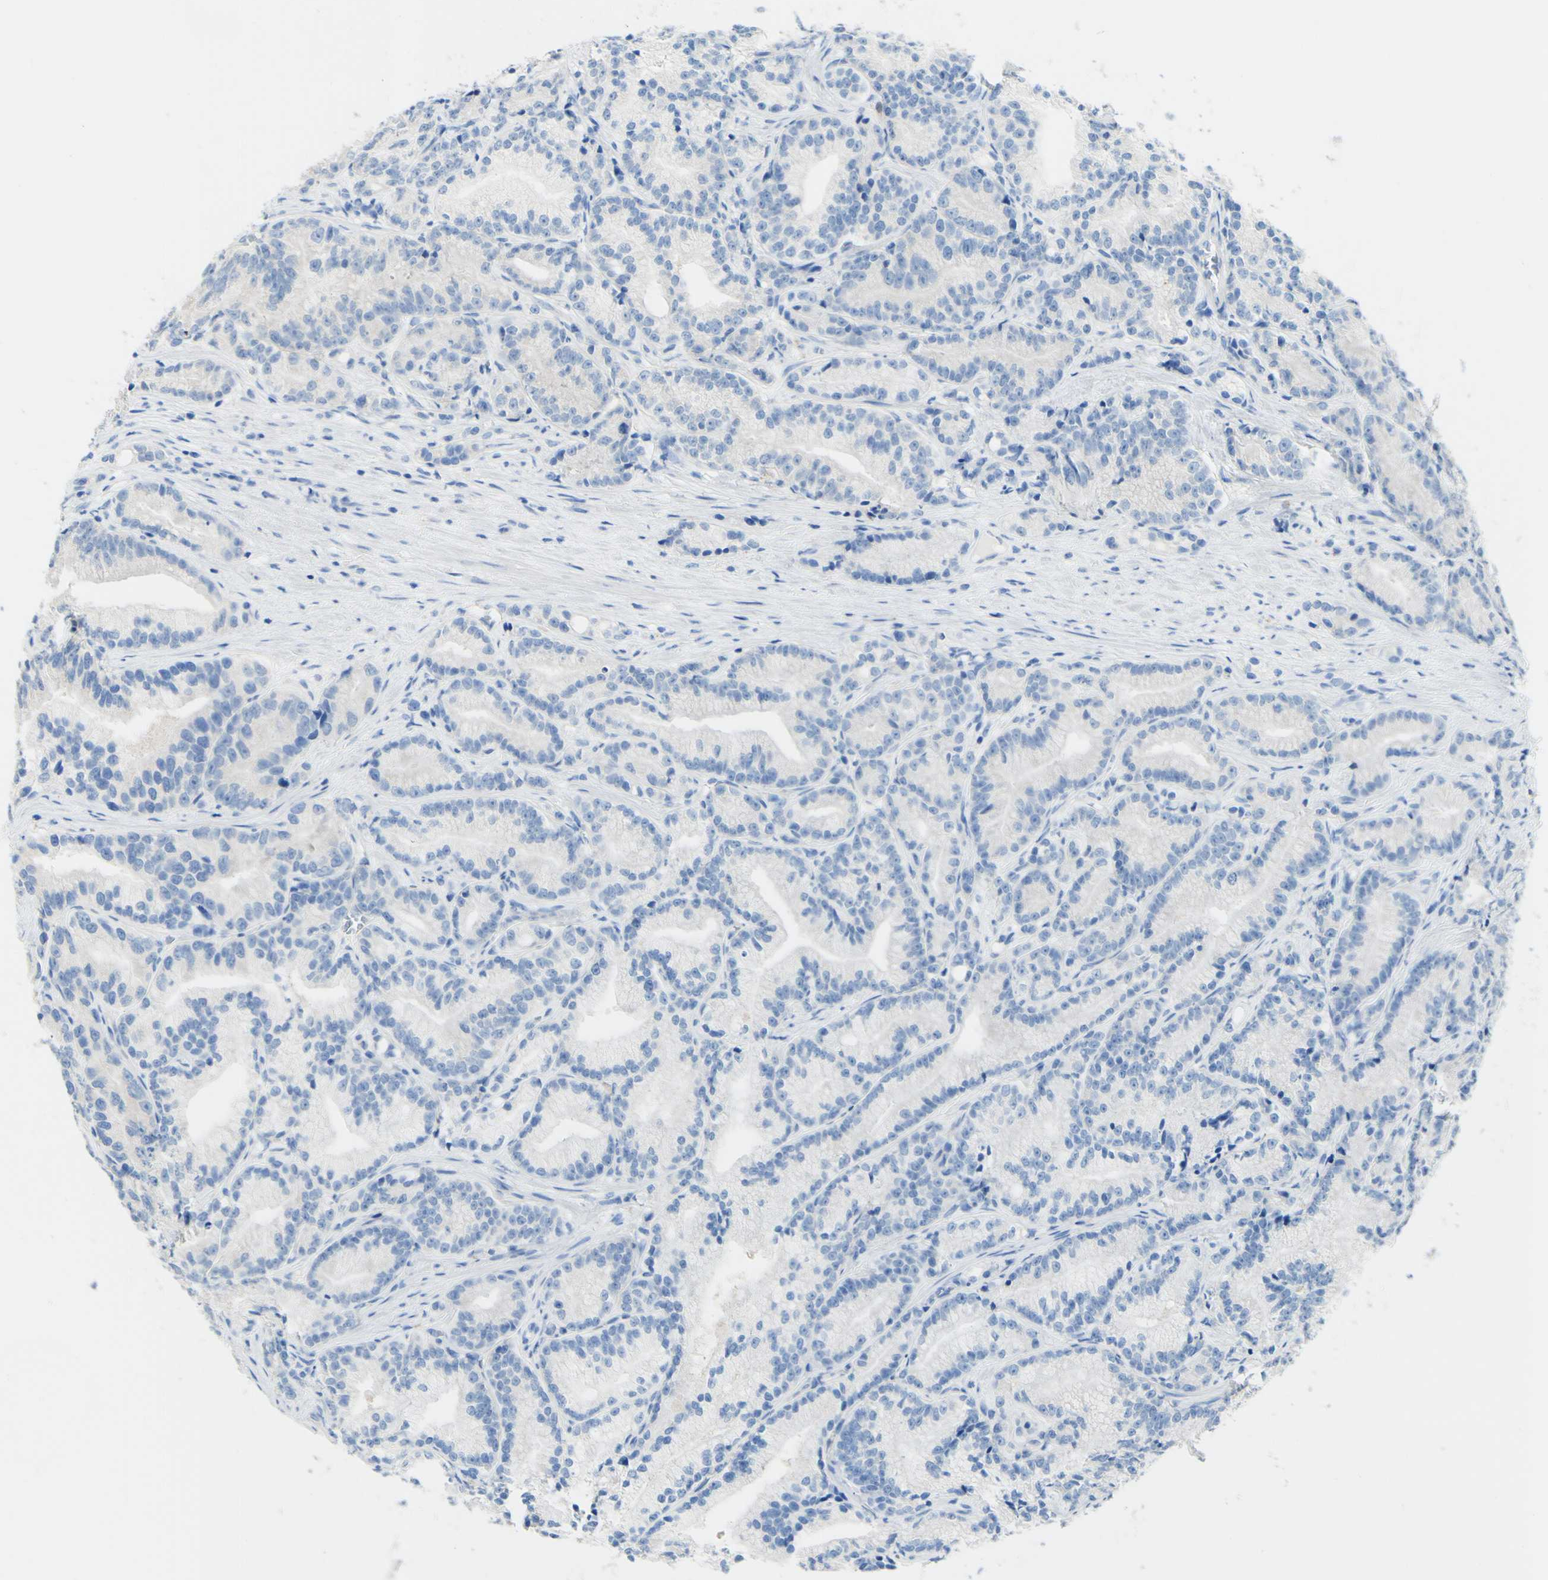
{"staining": {"intensity": "negative", "quantity": "none", "location": "none"}, "tissue": "prostate cancer", "cell_type": "Tumor cells", "image_type": "cancer", "snomed": [{"axis": "morphology", "description": "Adenocarcinoma, Low grade"}, {"axis": "topography", "description": "Prostate"}], "caption": "Tumor cells are negative for brown protein staining in prostate adenocarcinoma (low-grade).", "gene": "FGF4", "patient": {"sex": "male", "age": 89}}